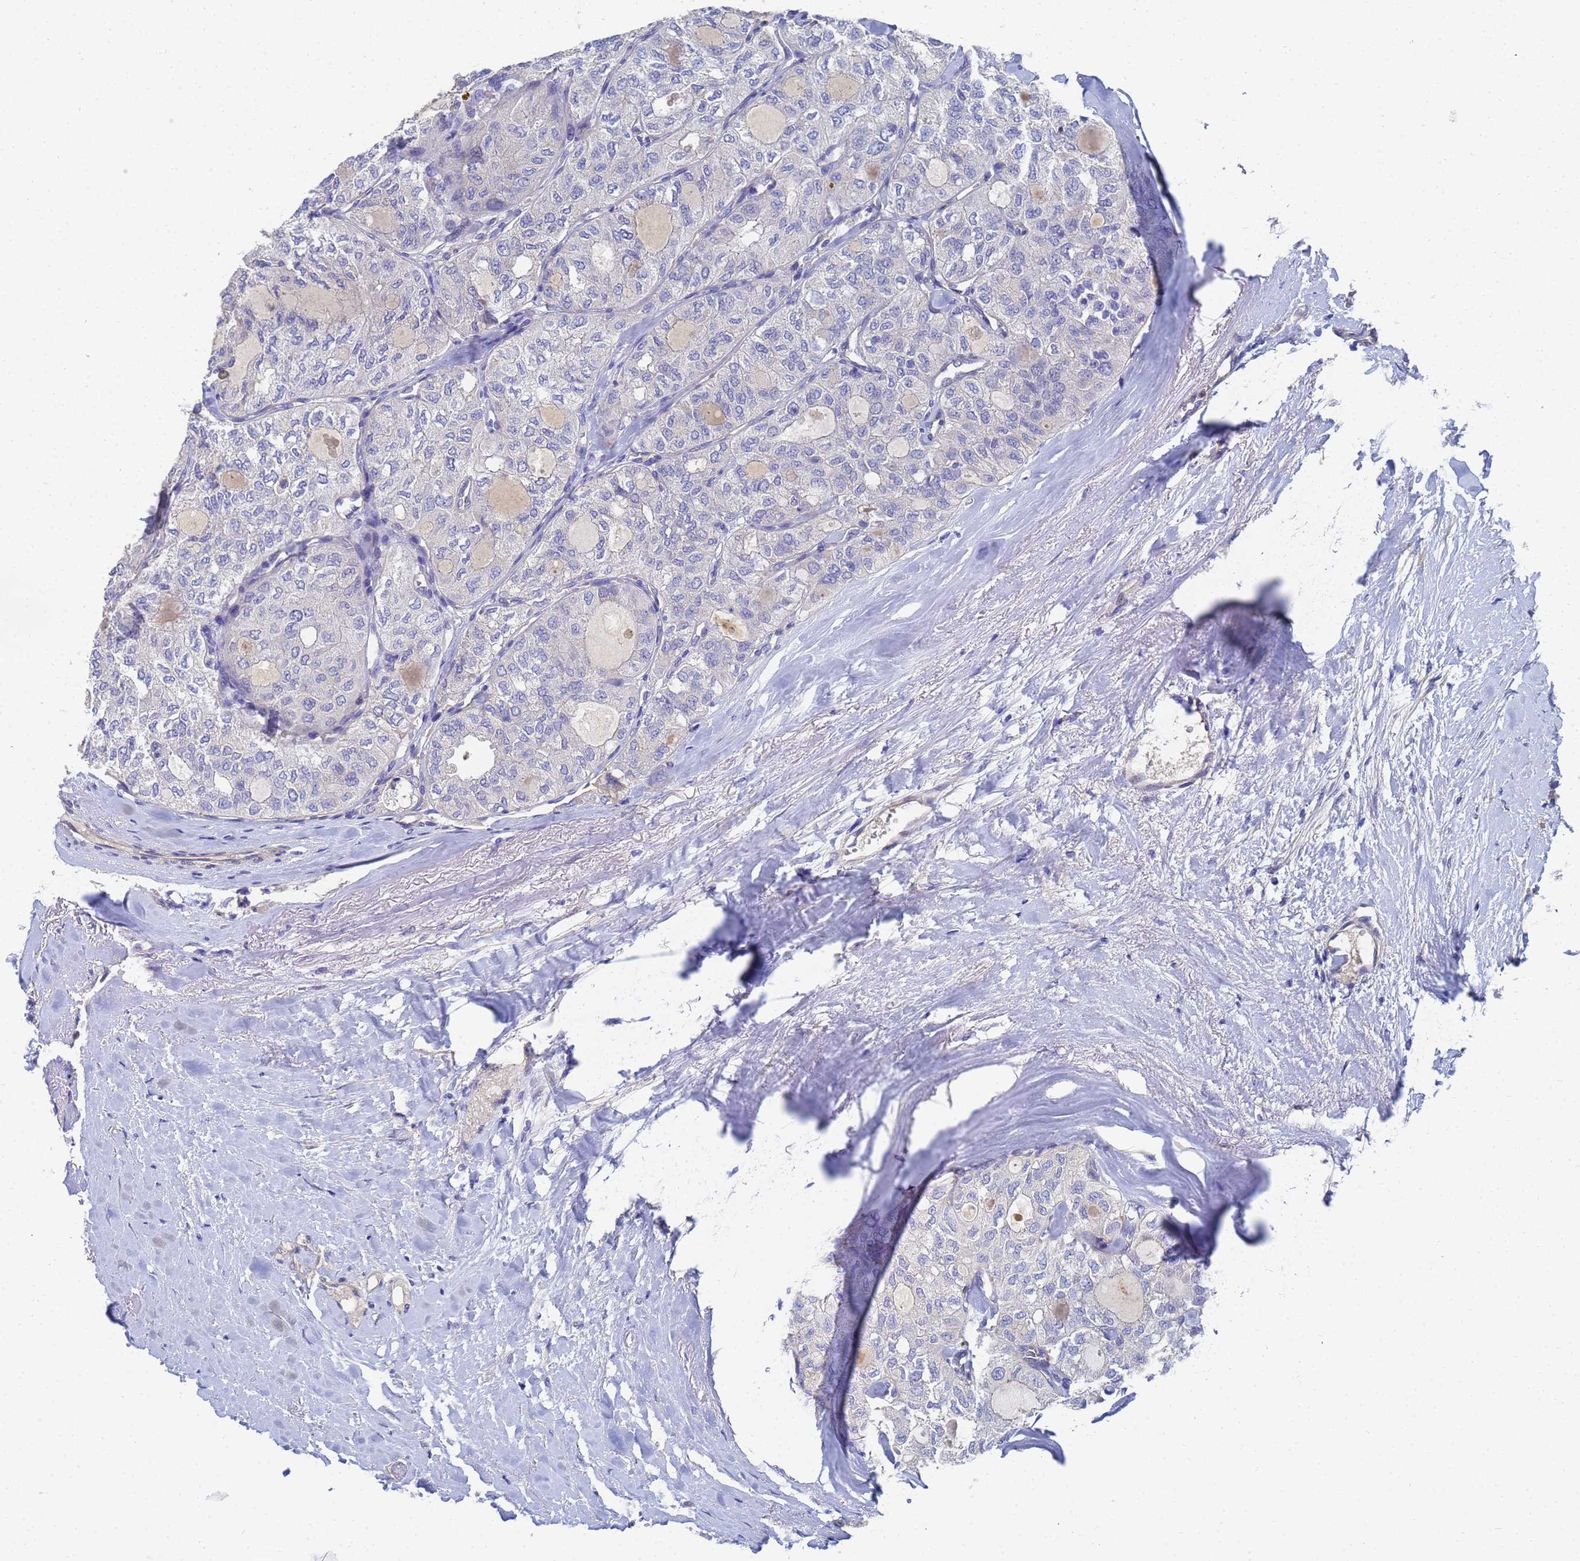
{"staining": {"intensity": "negative", "quantity": "none", "location": "none"}, "tissue": "thyroid cancer", "cell_type": "Tumor cells", "image_type": "cancer", "snomed": [{"axis": "morphology", "description": "Follicular adenoma carcinoma, NOS"}, {"axis": "topography", "description": "Thyroid gland"}], "caption": "The photomicrograph demonstrates no staining of tumor cells in thyroid cancer (follicular adenoma carcinoma).", "gene": "LBX2", "patient": {"sex": "male", "age": 75}}